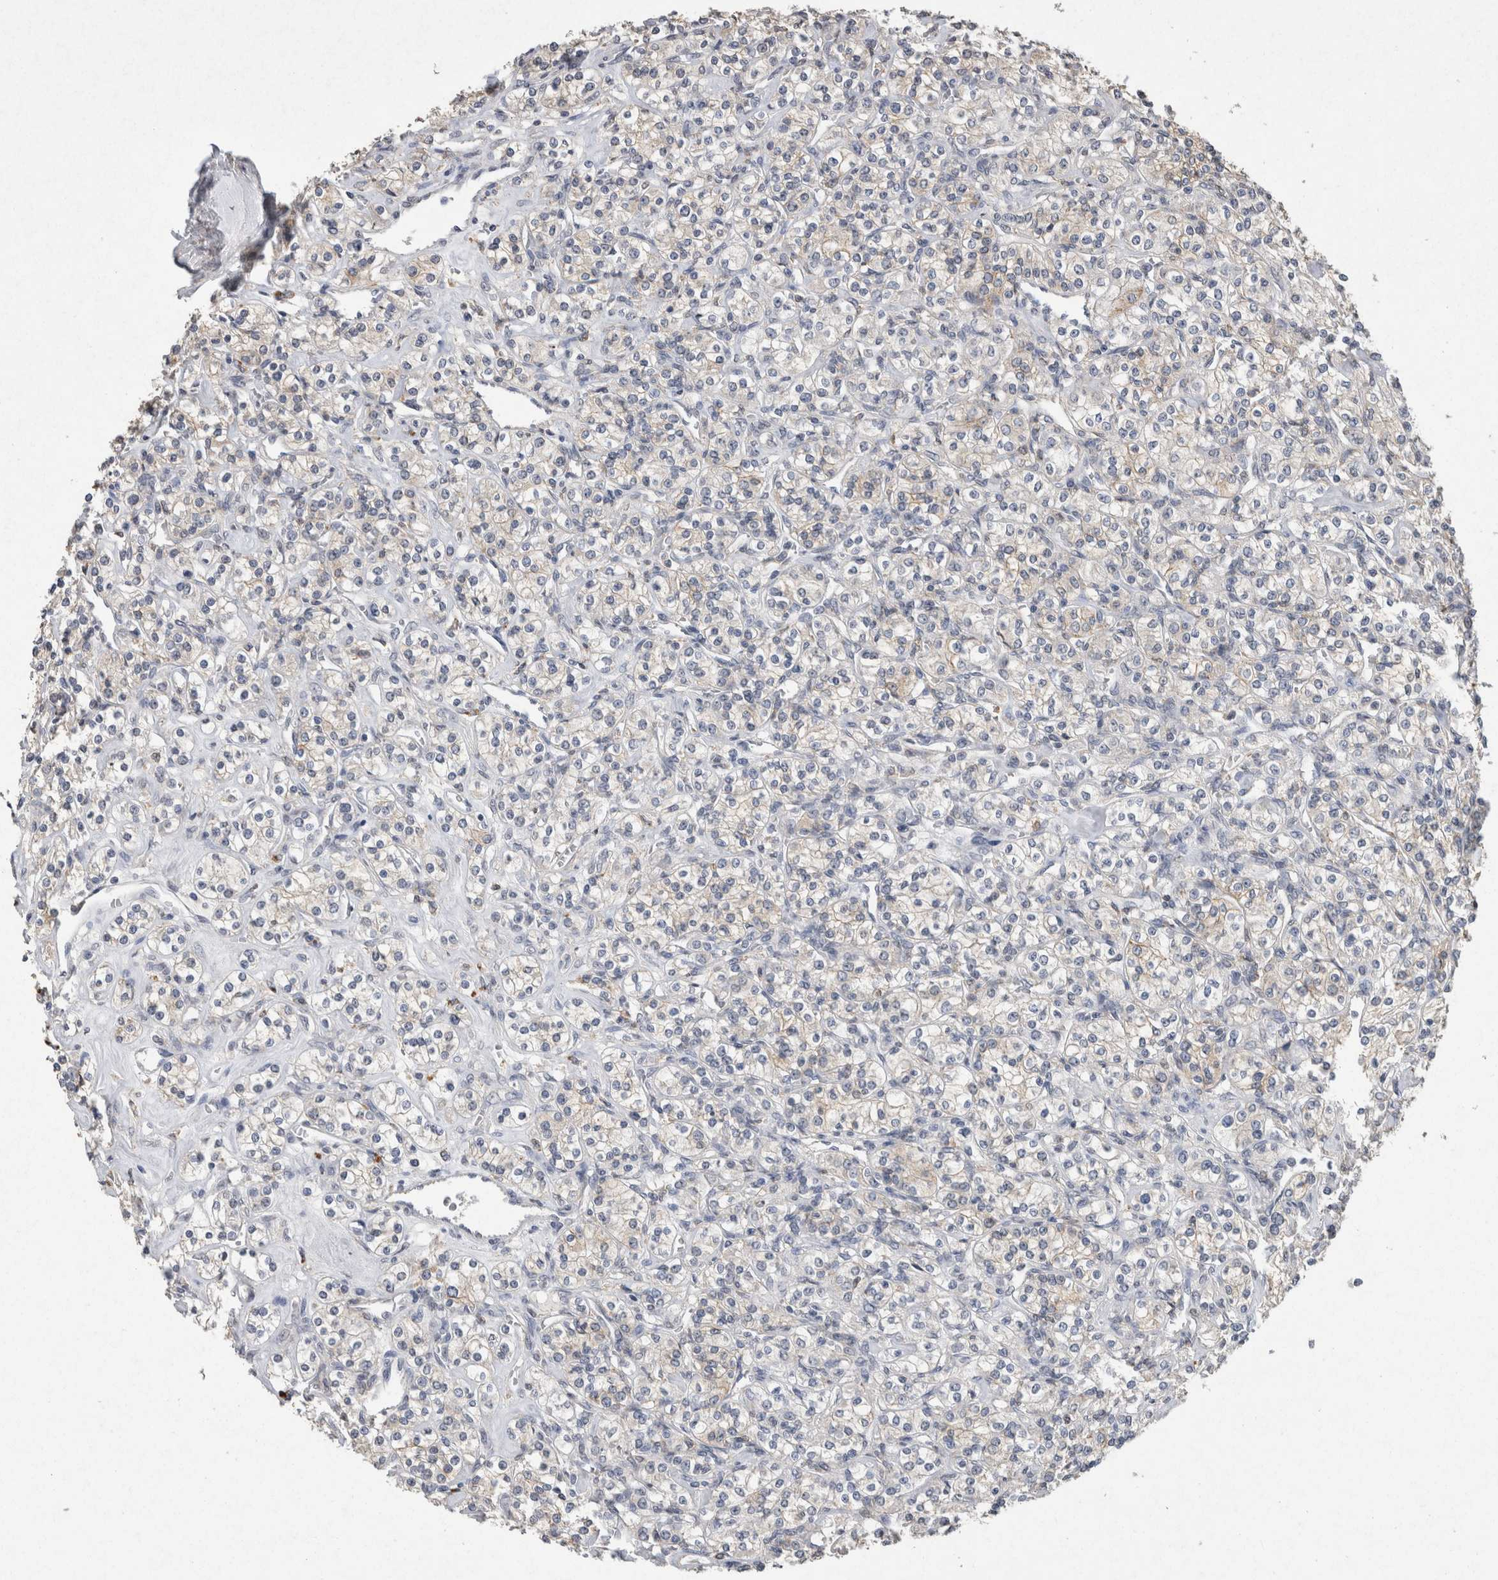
{"staining": {"intensity": "negative", "quantity": "none", "location": "none"}, "tissue": "renal cancer", "cell_type": "Tumor cells", "image_type": "cancer", "snomed": [{"axis": "morphology", "description": "Adenocarcinoma, NOS"}, {"axis": "topography", "description": "Kidney"}], "caption": "High power microscopy image of an immunohistochemistry (IHC) image of adenocarcinoma (renal), revealing no significant staining in tumor cells. Brightfield microscopy of IHC stained with DAB (3,3'-diaminobenzidine) (brown) and hematoxylin (blue), captured at high magnification.", "gene": "CNTFR", "patient": {"sex": "male", "age": 77}}